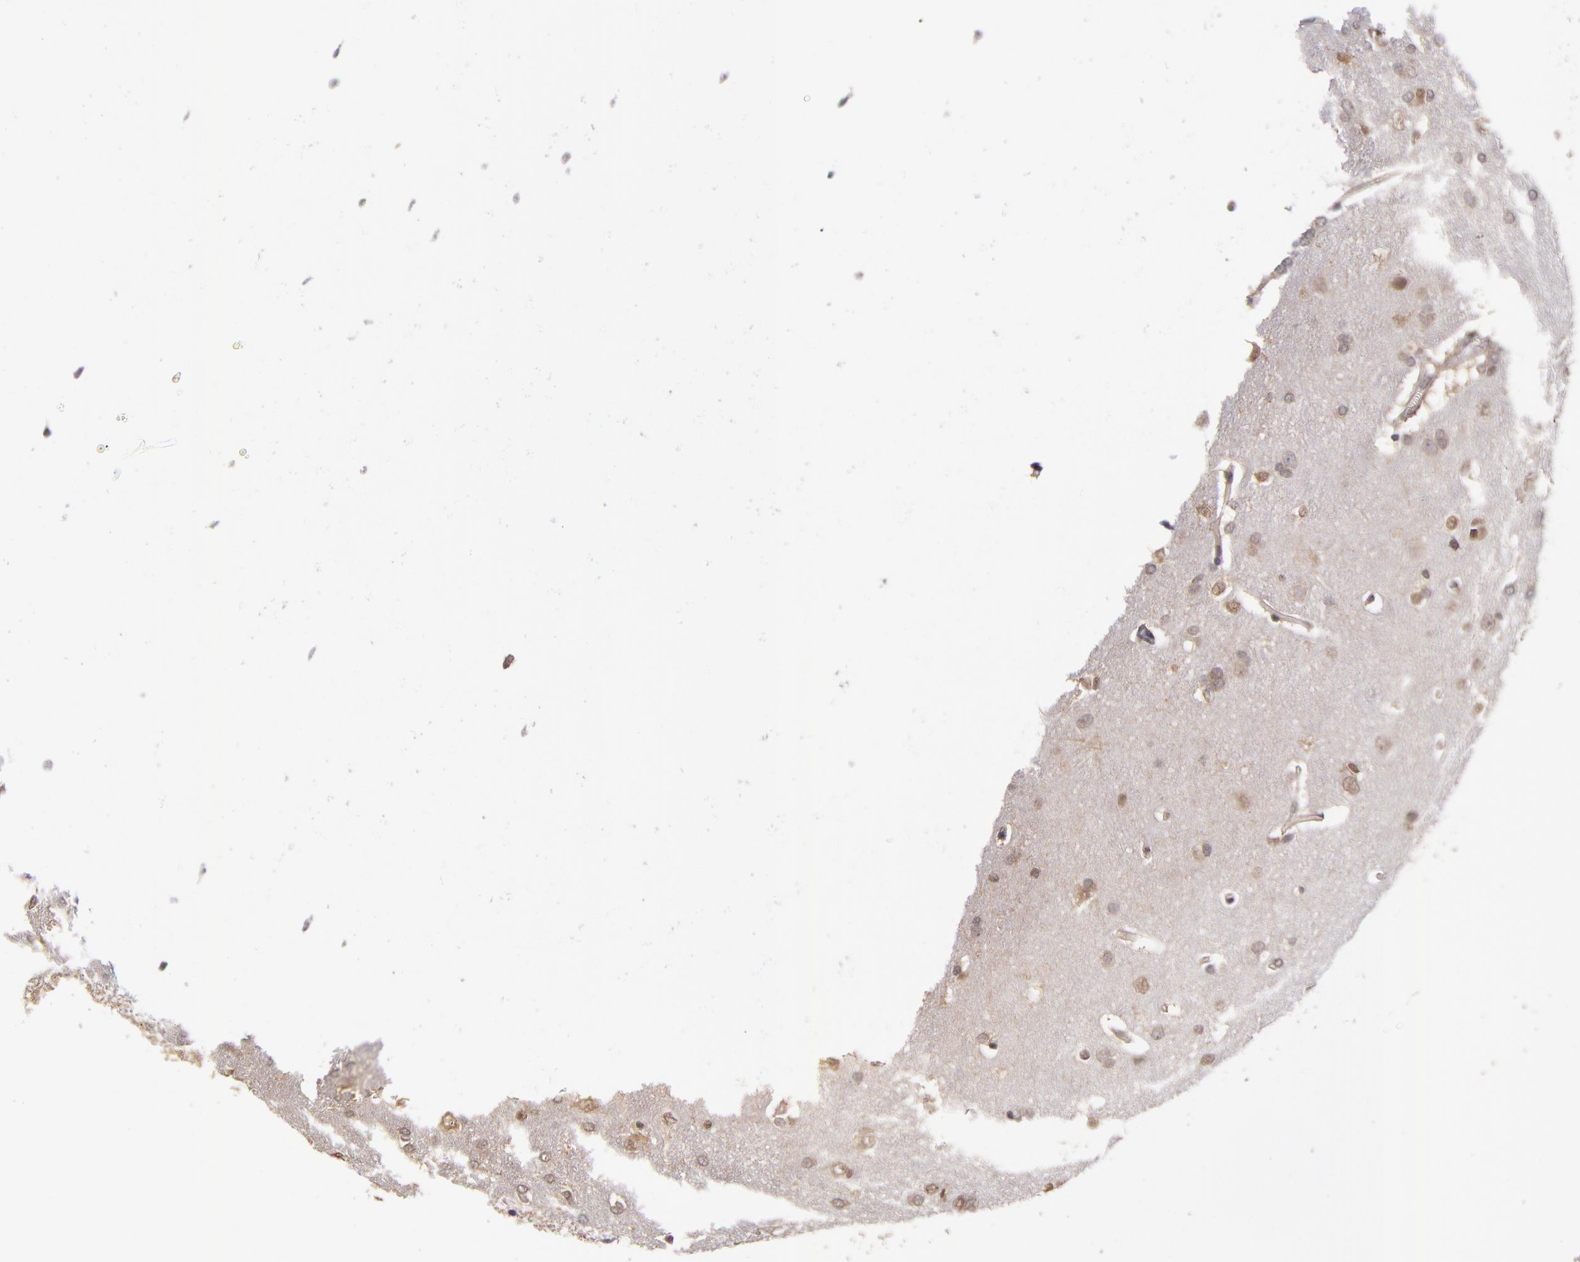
{"staining": {"intensity": "weak", "quantity": "<25%", "location": "cytoplasmic/membranous,nuclear"}, "tissue": "glioma", "cell_type": "Tumor cells", "image_type": "cancer", "snomed": [{"axis": "morphology", "description": "Glioma, malignant, Low grade"}, {"axis": "topography", "description": "Brain"}], "caption": "An immunohistochemistry (IHC) image of glioma is shown. There is no staining in tumor cells of glioma.", "gene": "PSMD10", "patient": {"sex": "female", "age": 32}}